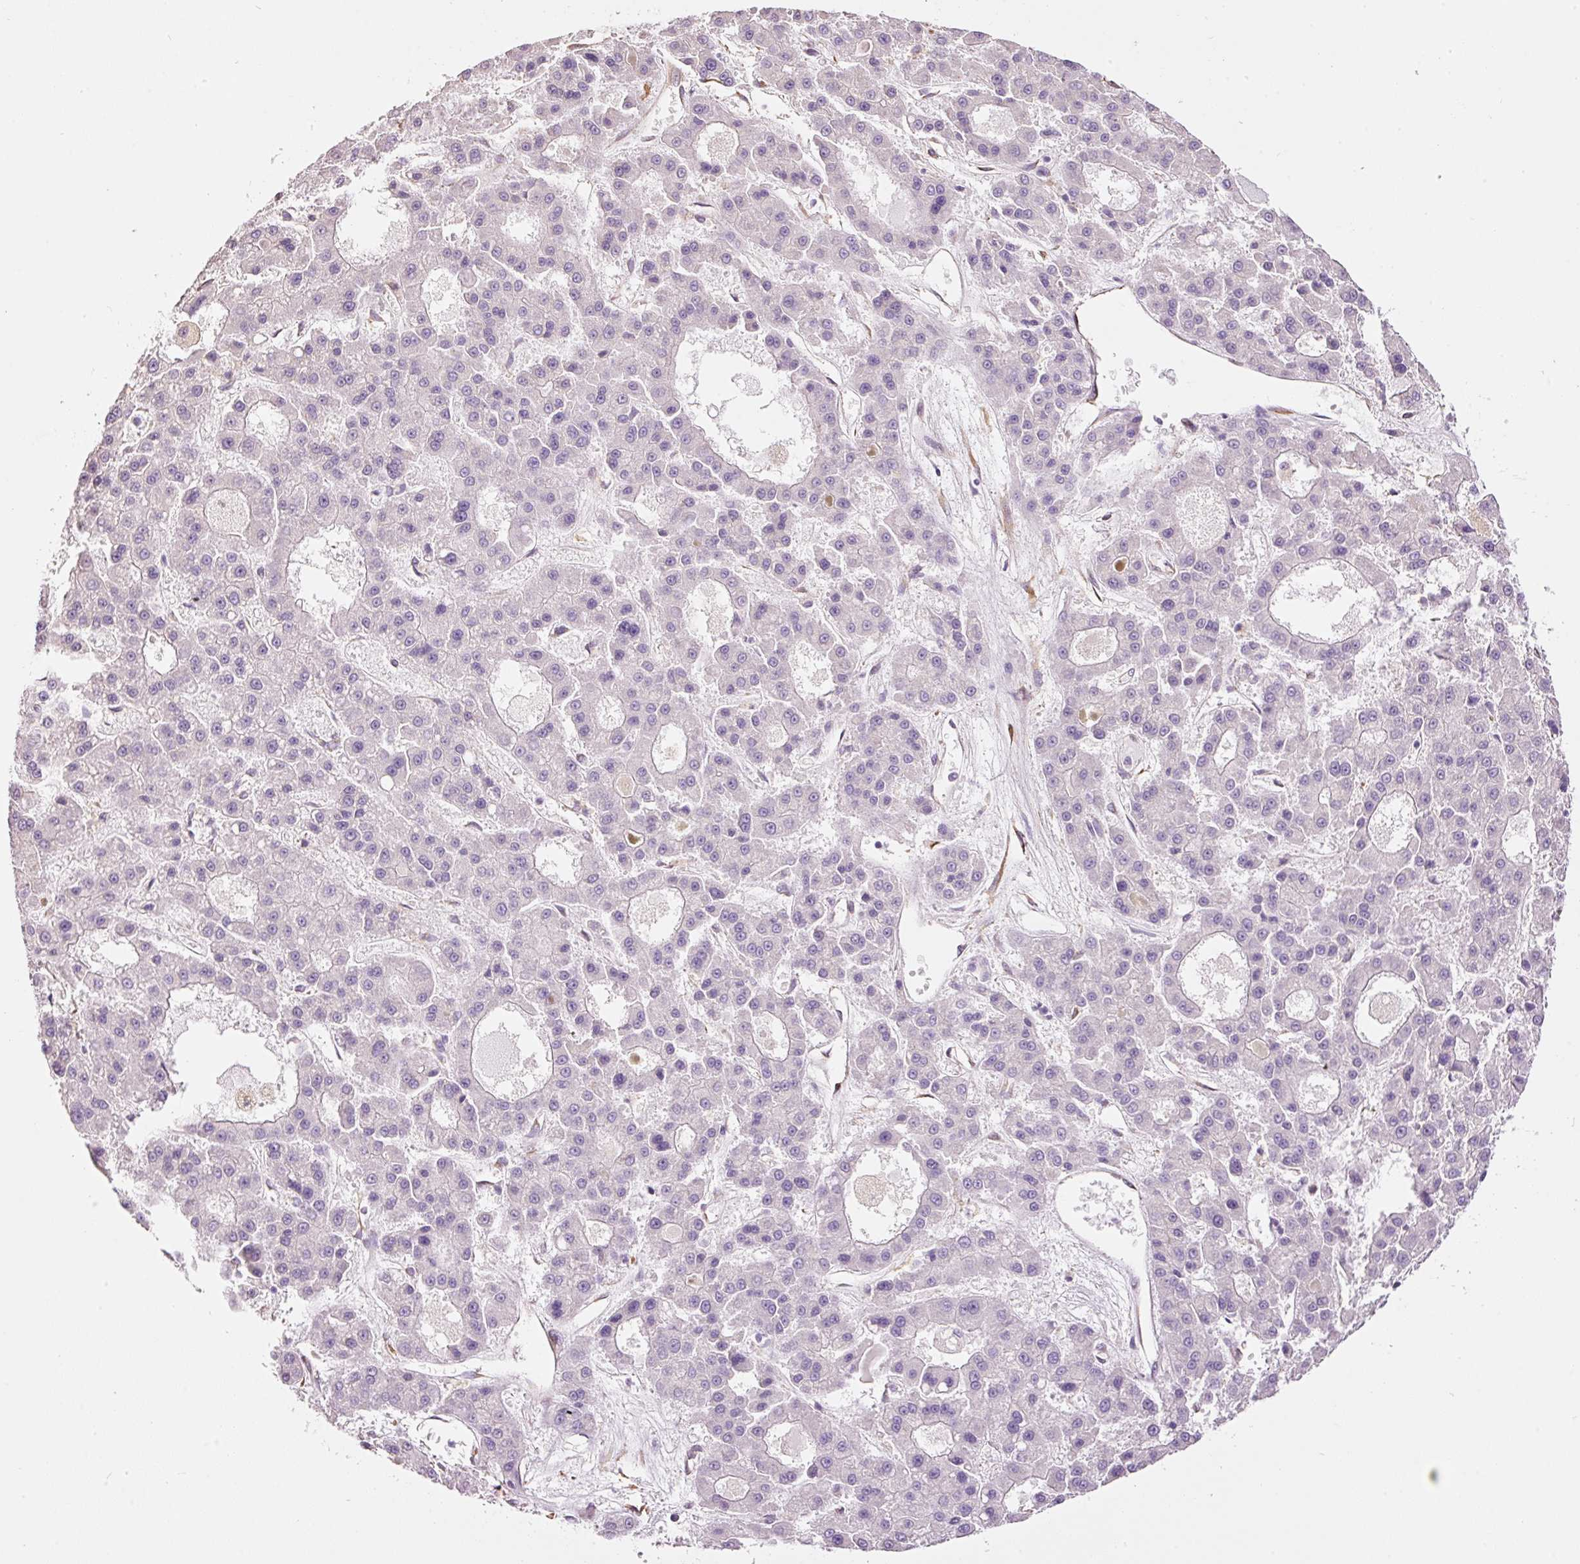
{"staining": {"intensity": "negative", "quantity": "none", "location": "none"}, "tissue": "liver cancer", "cell_type": "Tumor cells", "image_type": "cancer", "snomed": [{"axis": "morphology", "description": "Carcinoma, Hepatocellular, NOS"}, {"axis": "topography", "description": "Liver"}], "caption": "An immunohistochemistry micrograph of liver cancer (hepatocellular carcinoma) is shown. There is no staining in tumor cells of liver cancer (hepatocellular carcinoma).", "gene": "GCG", "patient": {"sex": "male", "age": 70}}